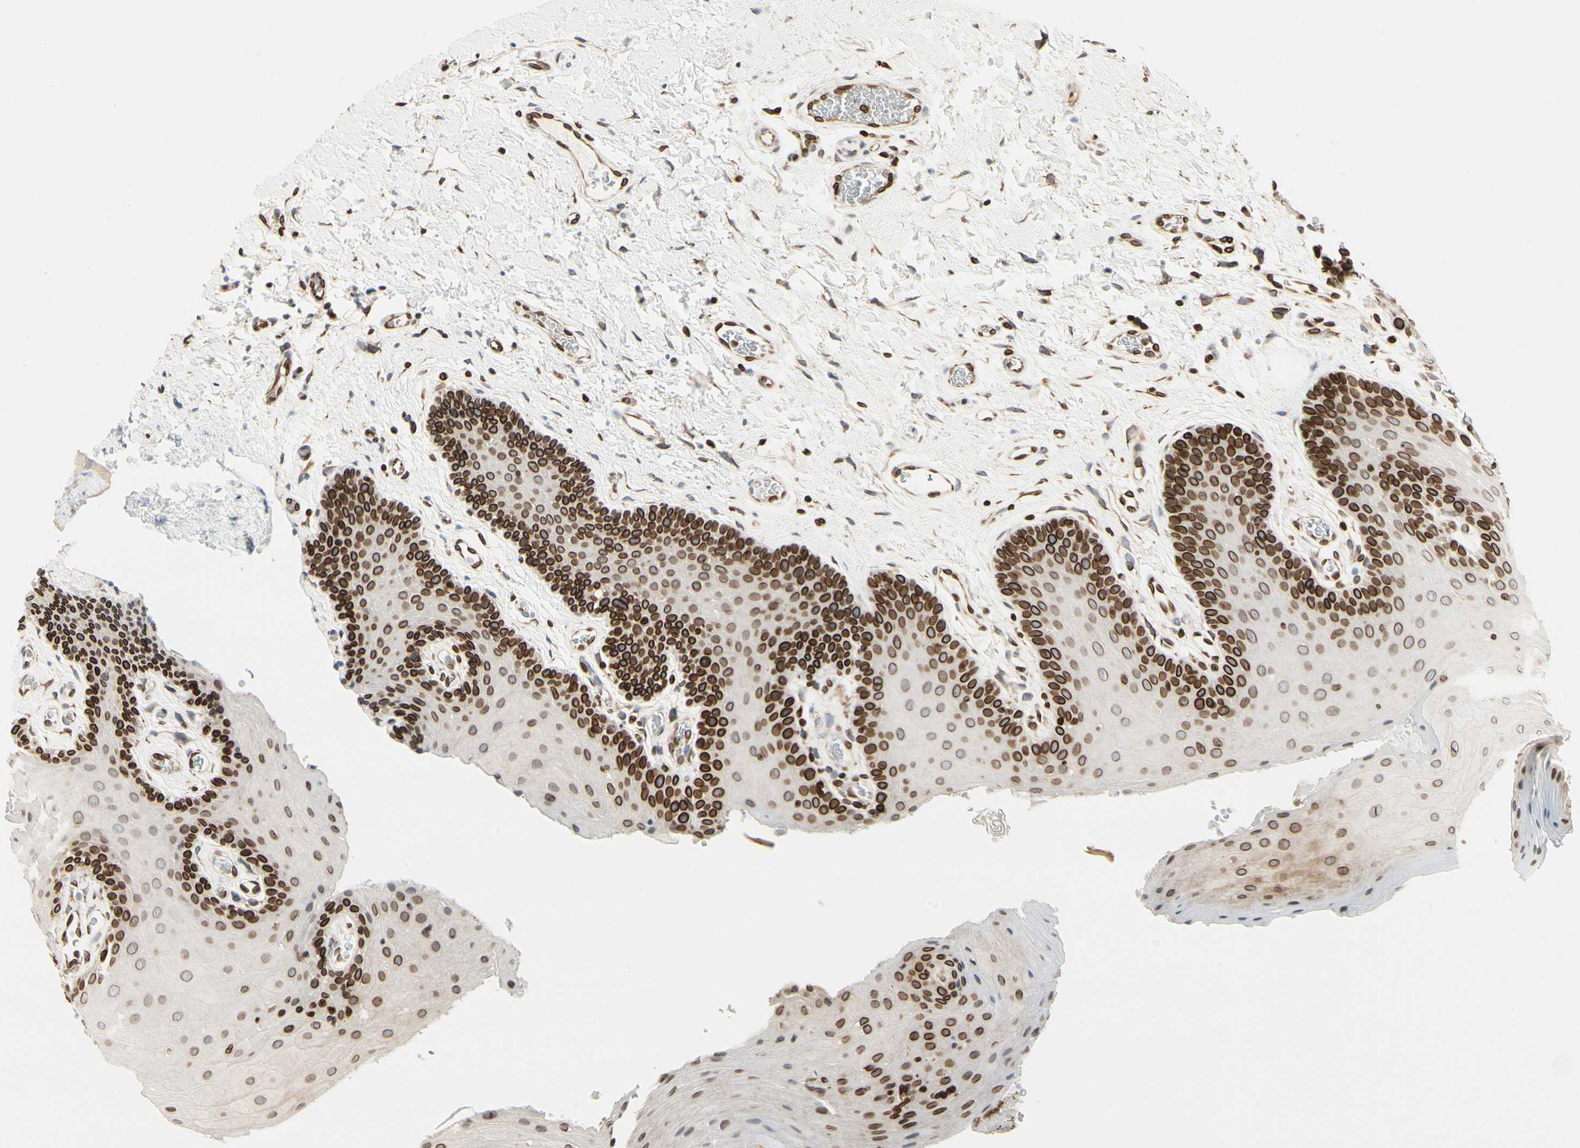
{"staining": {"intensity": "strong", "quantity": "25%-75%", "location": "cytoplasmic/membranous"}, "tissue": "oral mucosa", "cell_type": "Squamous epithelial cells", "image_type": "normal", "snomed": [{"axis": "morphology", "description": "Normal tissue, NOS"}, {"axis": "topography", "description": "Oral tissue"}], "caption": "The micrograph exhibits a brown stain indicating the presence of a protein in the cytoplasmic/membranous of squamous epithelial cells in oral mucosa.", "gene": "TMPO", "patient": {"sex": "male", "age": 54}}